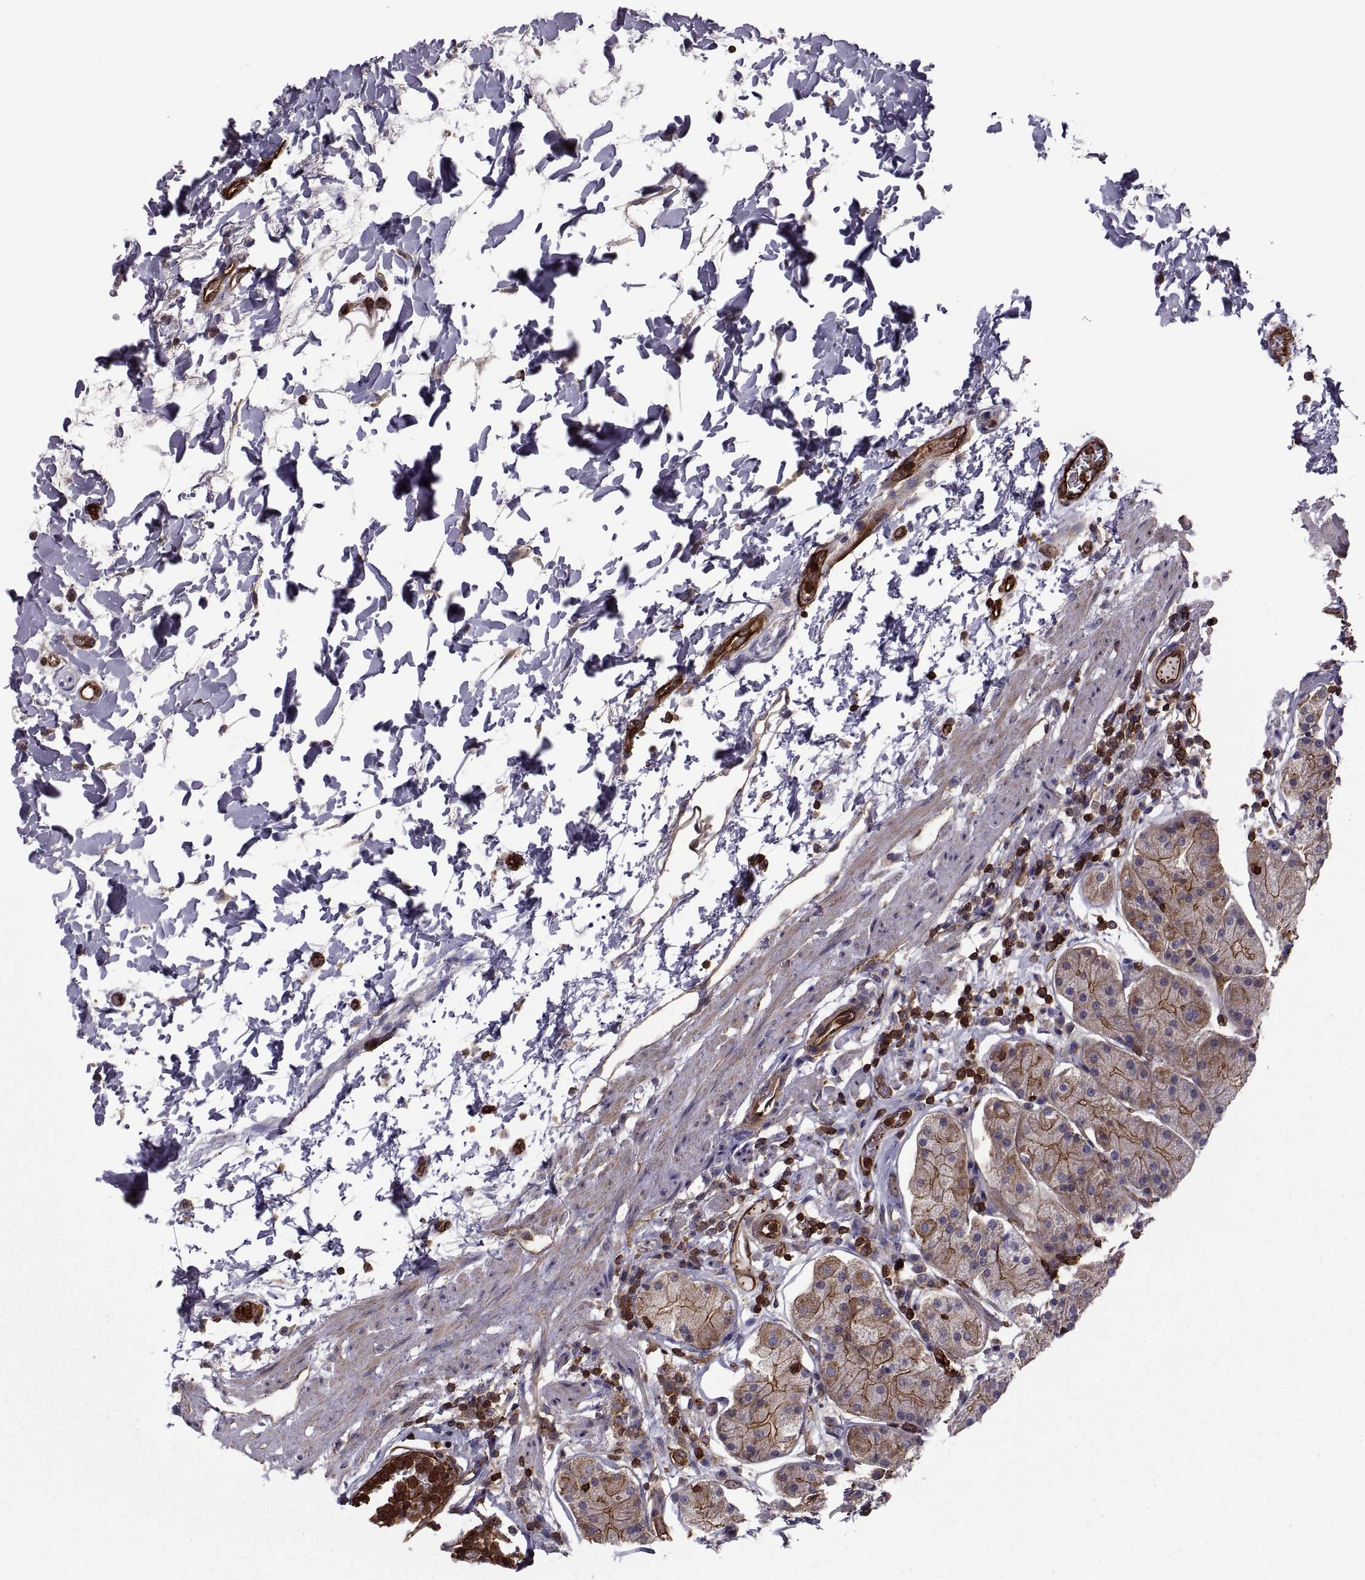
{"staining": {"intensity": "strong", "quantity": ">75%", "location": "cytoplasmic/membranous"}, "tissue": "stomach", "cell_type": "Glandular cells", "image_type": "normal", "snomed": [{"axis": "morphology", "description": "Normal tissue, NOS"}, {"axis": "topography", "description": "Stomach"}], "caption": "Immunohistochemistry photomicrograph of benign stomach: human stomach stained using IHC exhibits high levels of strong protein expression localized specifically in the cytoplasmic/membranous of glandular cells, appearing as a cytoplasmic/membranous brown color.", "gene": "MYH9", "patient": {"sex": "male", "age": 54}}